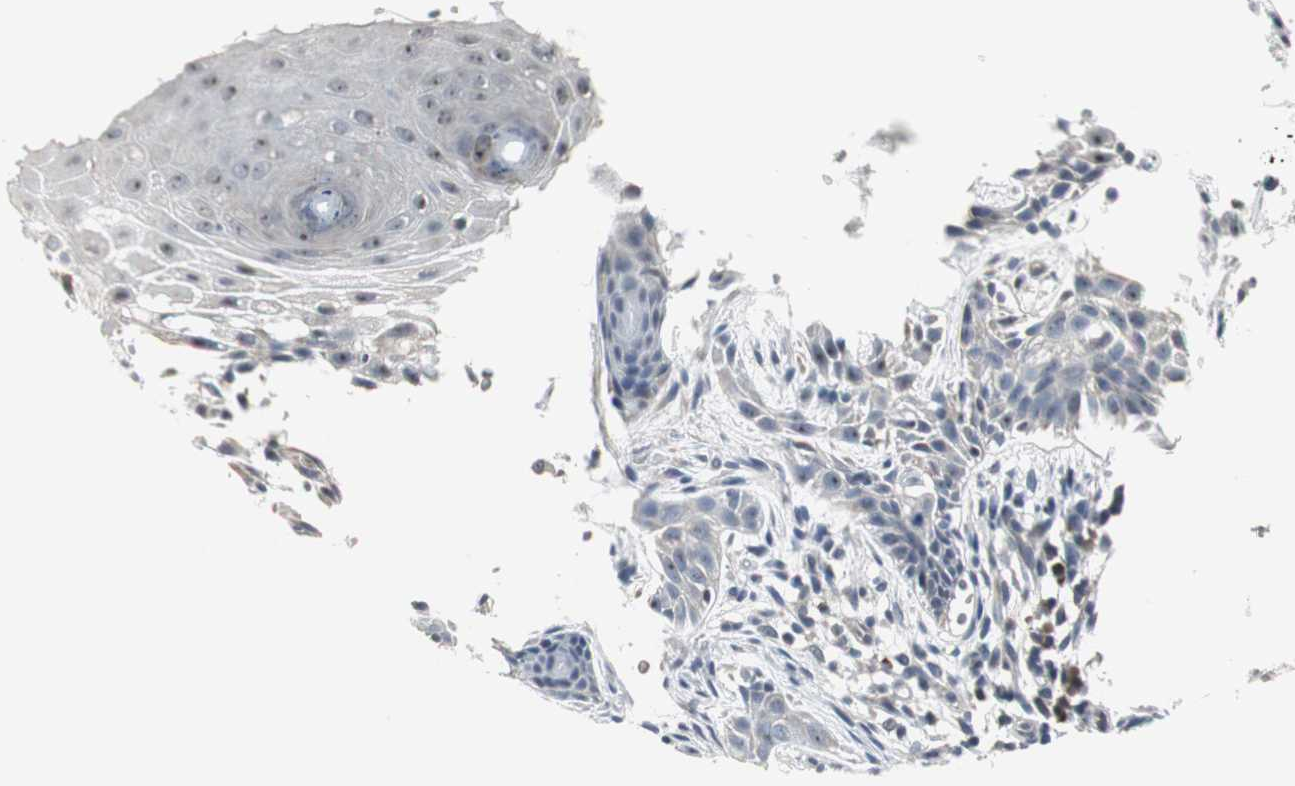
{"staining": {"intensity": "weak", "quantity": "<25%", "location": "cytoplasmic/membranous"}, "tissue": "skin cancer", "cell_type": "Tumor cells", "image_type": "cancer", "snomed": [{"axis": "morphology", "description": "Normal tissue, NOS"}, {"axis": "morphology", "description": "Basal cell carcinoma"}, {"axis": "topography", "description": "Skin"}], "caption": "DAB immunohistochemical staining of skin basal cell carcinoma displays no significant staining in tumor cells.", "gene": "CCT5", "patient": {"sex": "female", "age": 69}}